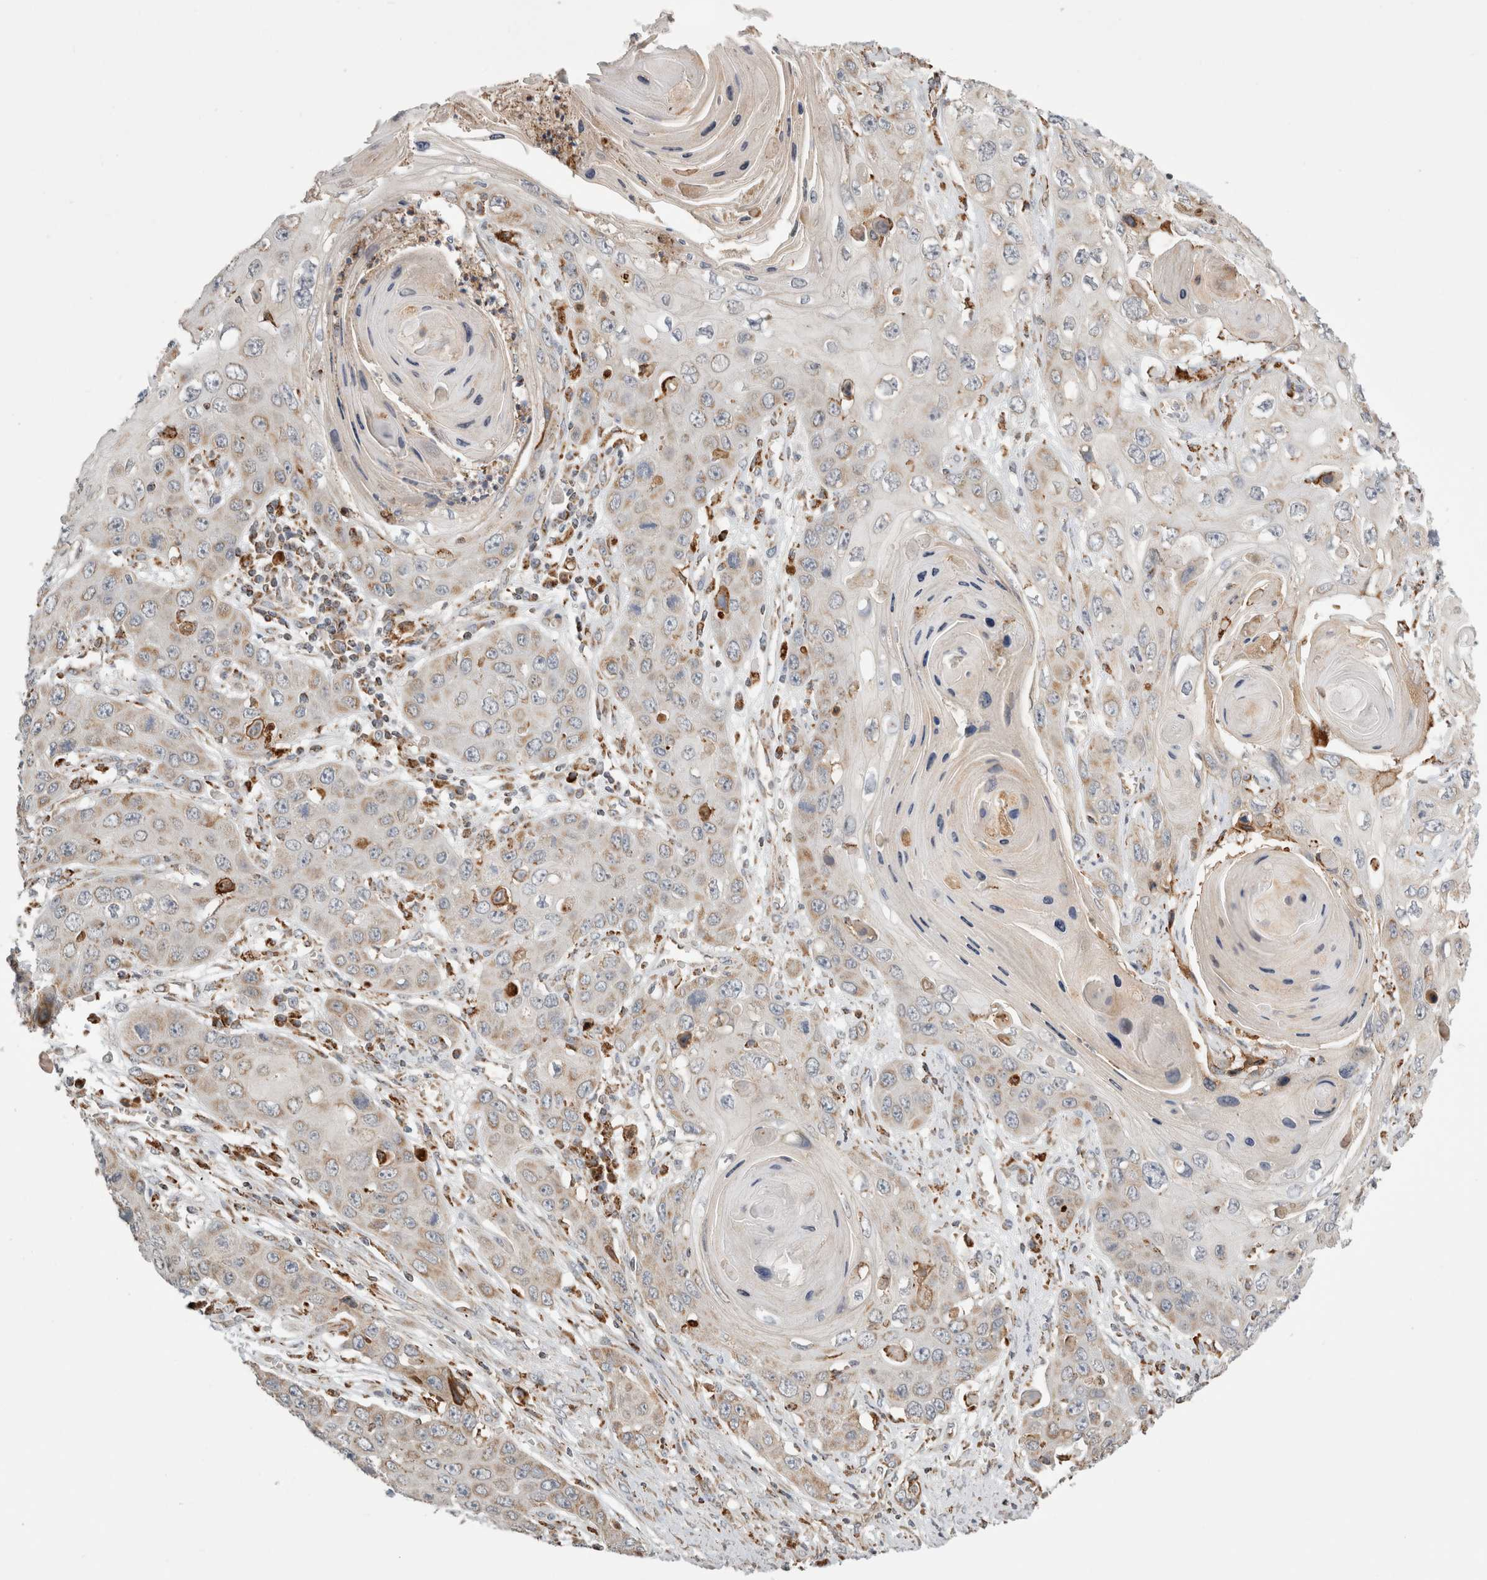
{"staining": {"intensity": "weak", "quantity": "25%-75%", "location": "cytoplasmic/membranous"}, "tissue": "skin cancer", "cell_type": "Tumor cells", "image_type": "cancer", "snomed": [{"axis": "morphology", "description": "Squamous cell carcinoma, NOS"}, {"axis": "topography", "description": "Skin"}], "caption": "Skin cancer stained with a brown dye shows weak cytoplasmic/membranous positive staining in about 25%-75% of tumor cells.", "gene": "HROB", "patient": {"sex": "male", "age": 55}}